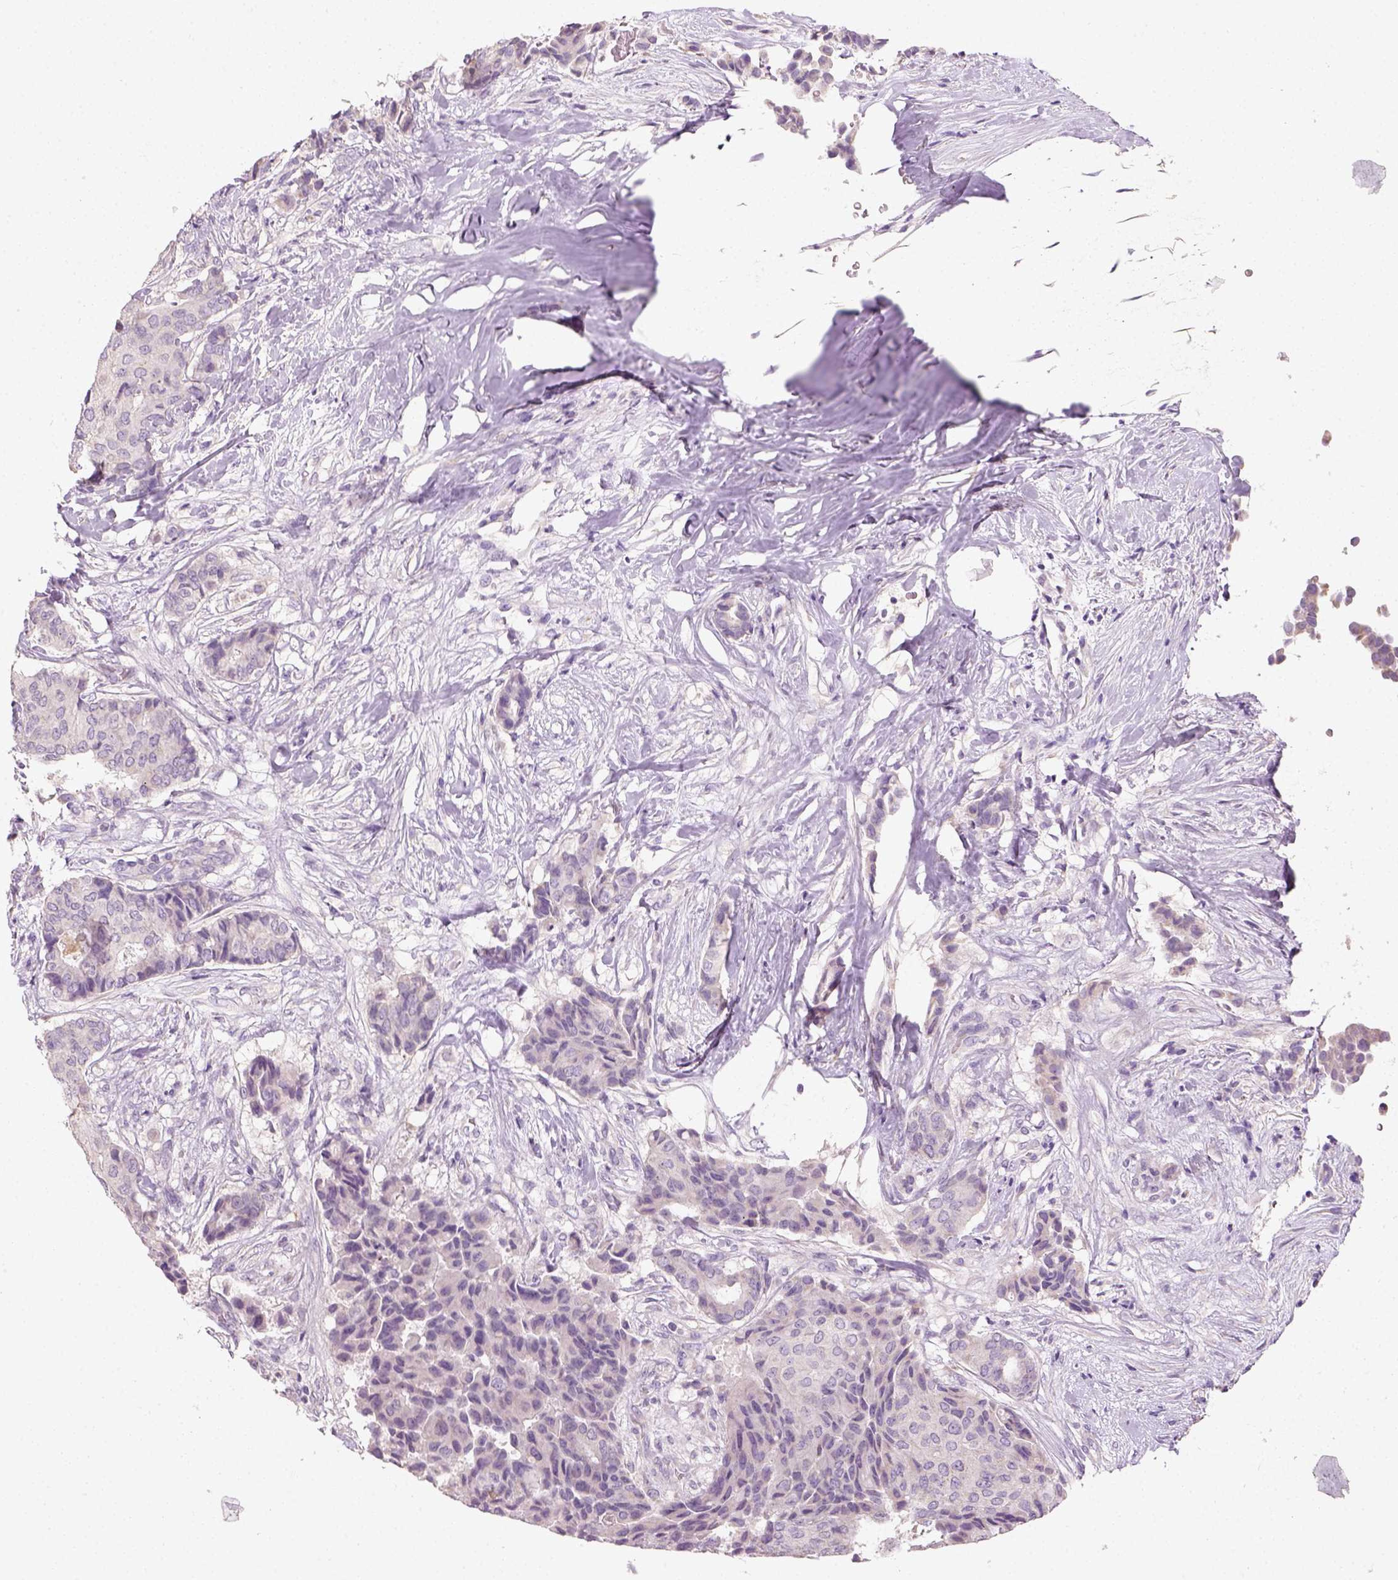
{"staining": {"intensity": "negative", "quantity": "none", "location": "none"}, "tissue": "breast cancer", "cell_type": "Tumor cells", "image_type": "cancer", "snomed": [{"axis": "morphology", "description": "Duct carcinoma"}, {"axis": "topography", "description": "Breast"}], "caption": "A micrograph of human breast cancer (invasive ductal carcinoma) is negative for staining in tumor cells.", "gene": "NUDT6", "patient": {"sex": "female", "age": 75}}